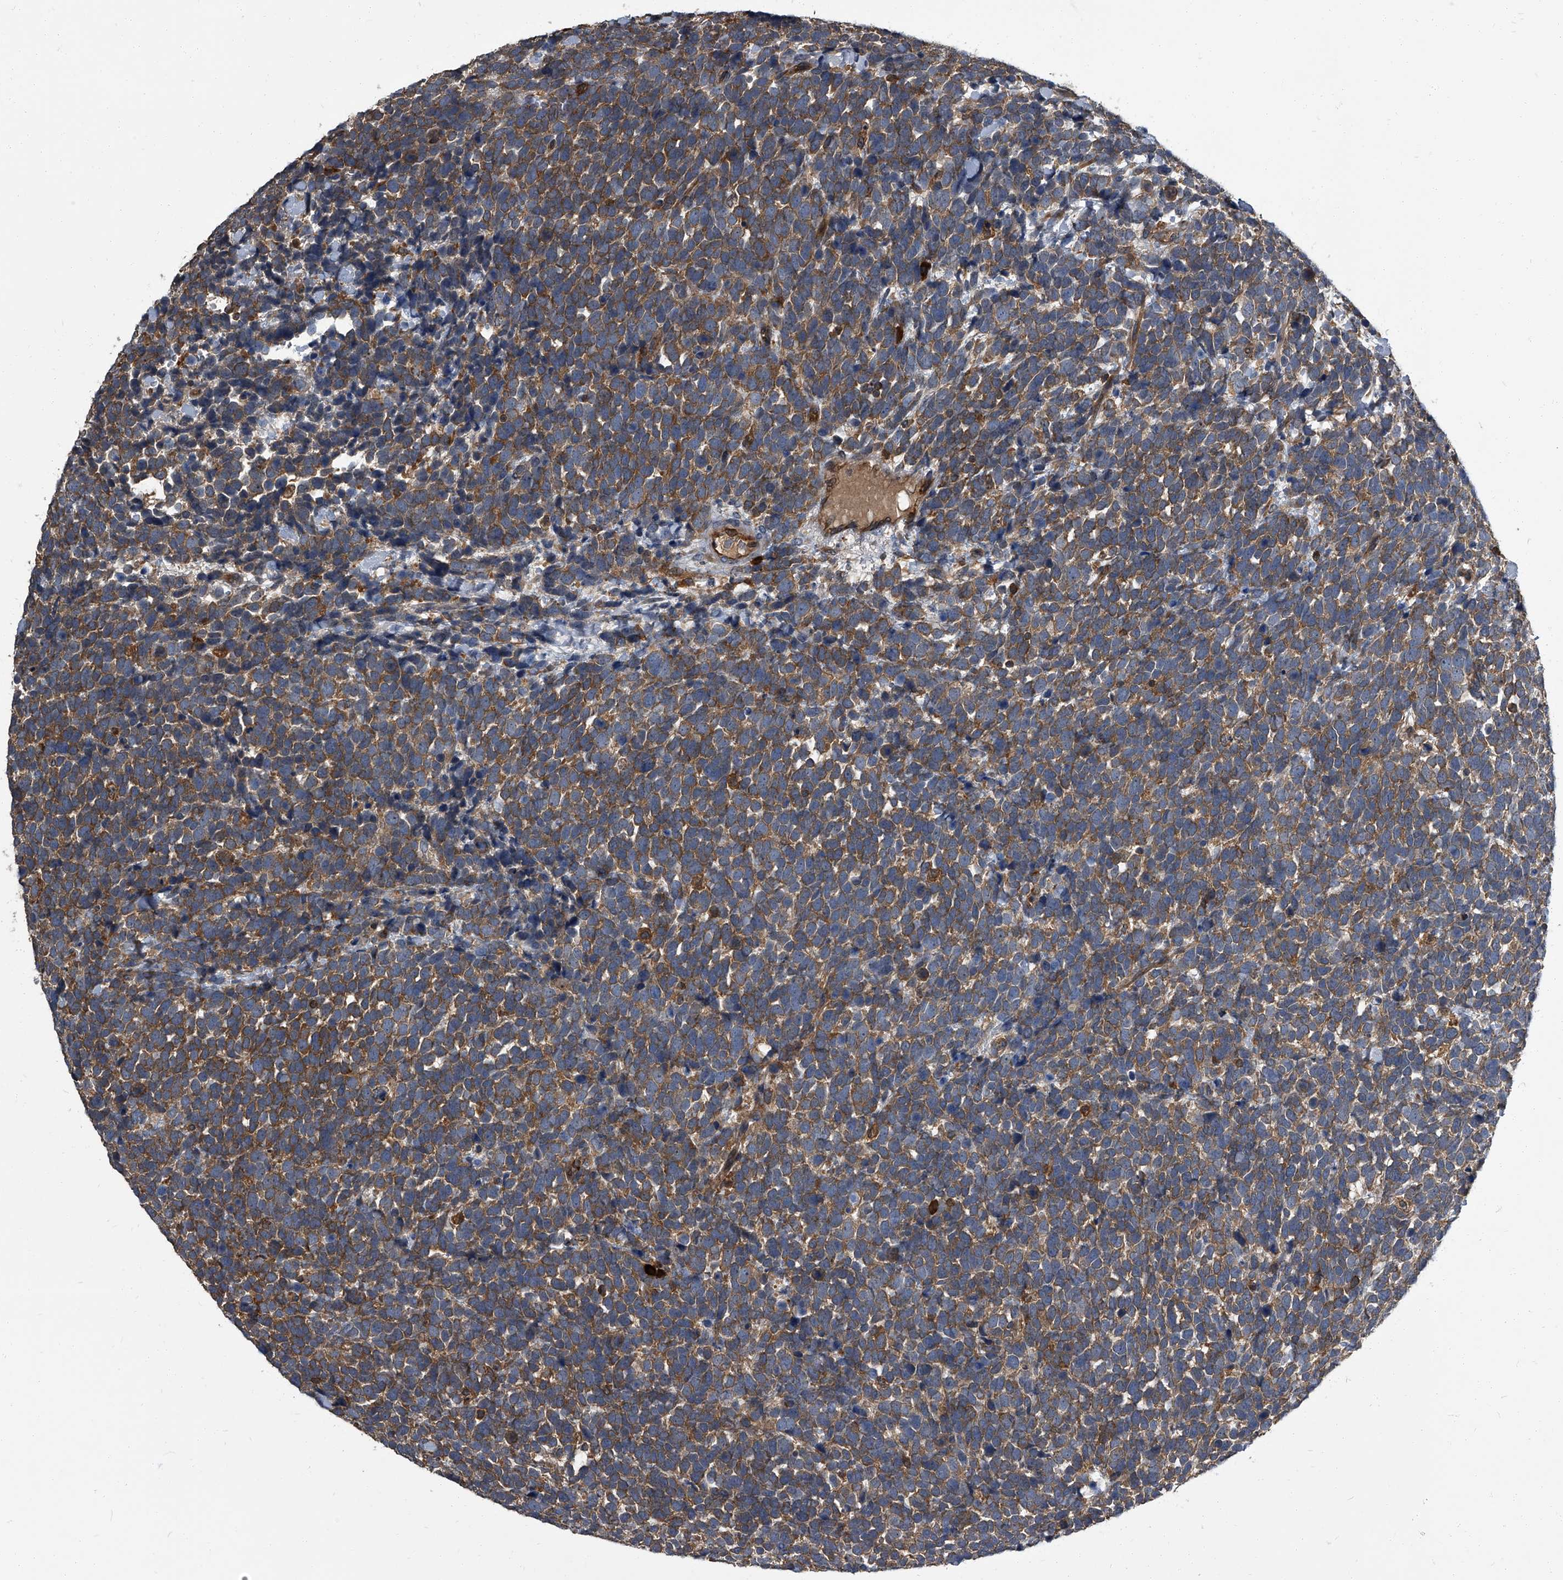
{"staining": {"intensity": "moderate", "quantity": ">75%", "location": "cytoplasmic/membranous"}, "tissue": "urothelial cancer", "cell_type": "Tumor cells", "image_type": "cancer", "snomed": [{"axis": "morphology", "description": "Urothelial carcinoma, High grade"}, {"axis": "topography", "description": "Urinary bladder"}], "caption": "Brown immunohistochemical staining in human urothelial carcinoma (high-grade) exhibits moderate cytoplasmic/membranous expression in about >75% of tumor cells. (brown staining indicates protein expression, while blue staining denotes nuclei).", "gene": "CDV3", "patient": {"sex": "female", "age": 82}}